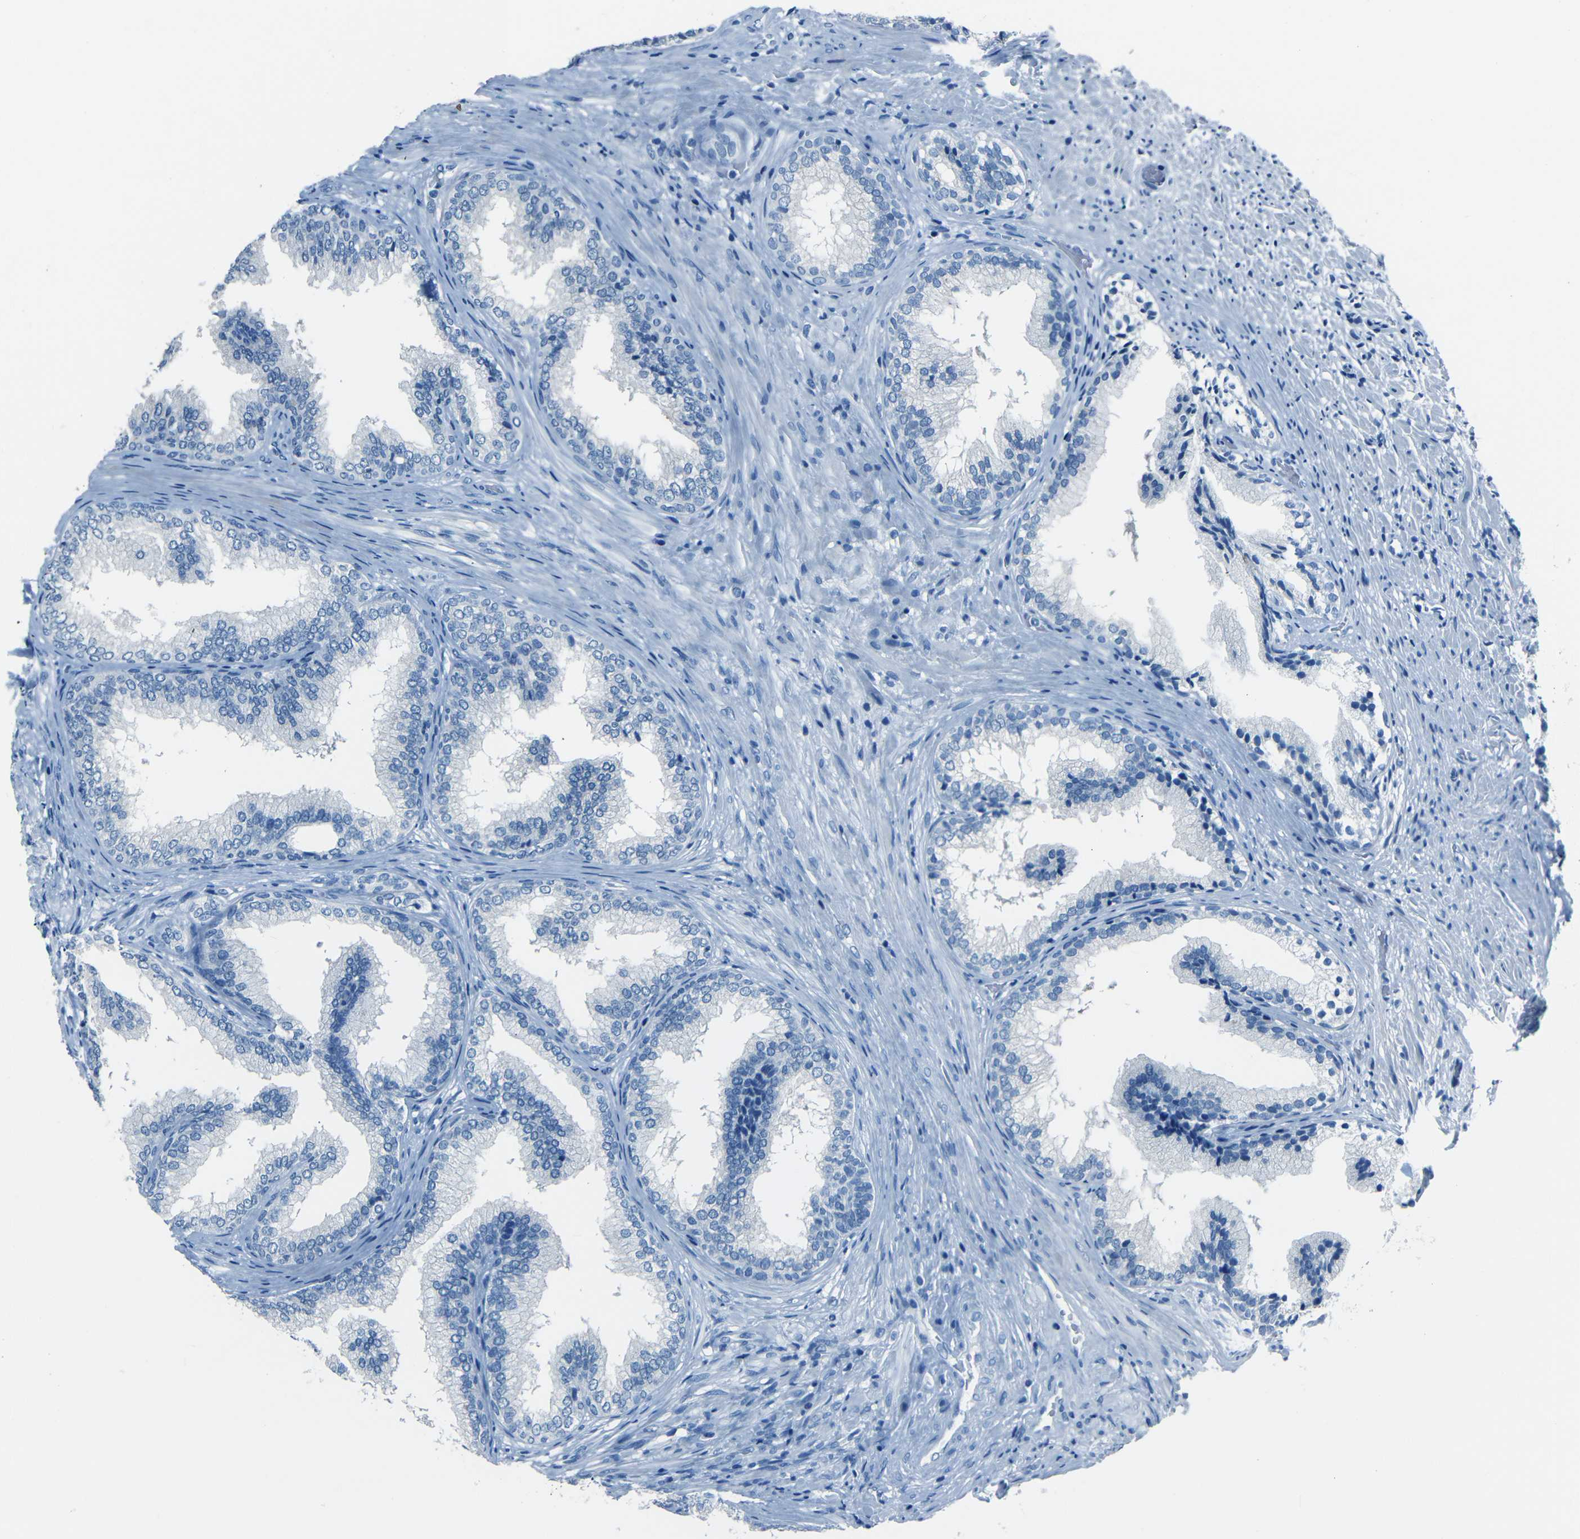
{"staining": {"intensity": "negative", "quantity": "none", "location": "none"}, "tissue": "prostate", "cell_type": "Glandular cells", "image_type": "normal", "snomed": [{"axis": "morphology", "description": "Normal tissue, NOS"}, {"axis": "topography", "description": "Prostate"}], "caption": "Glandular cells show no significant expression in unremarkable prostate. The staining is performed using DAB brown chromogen with nuclei counter-stained in using hematoxylin.", "gene": "FBN2", "patient": {"sex": "male", "age": 76}}